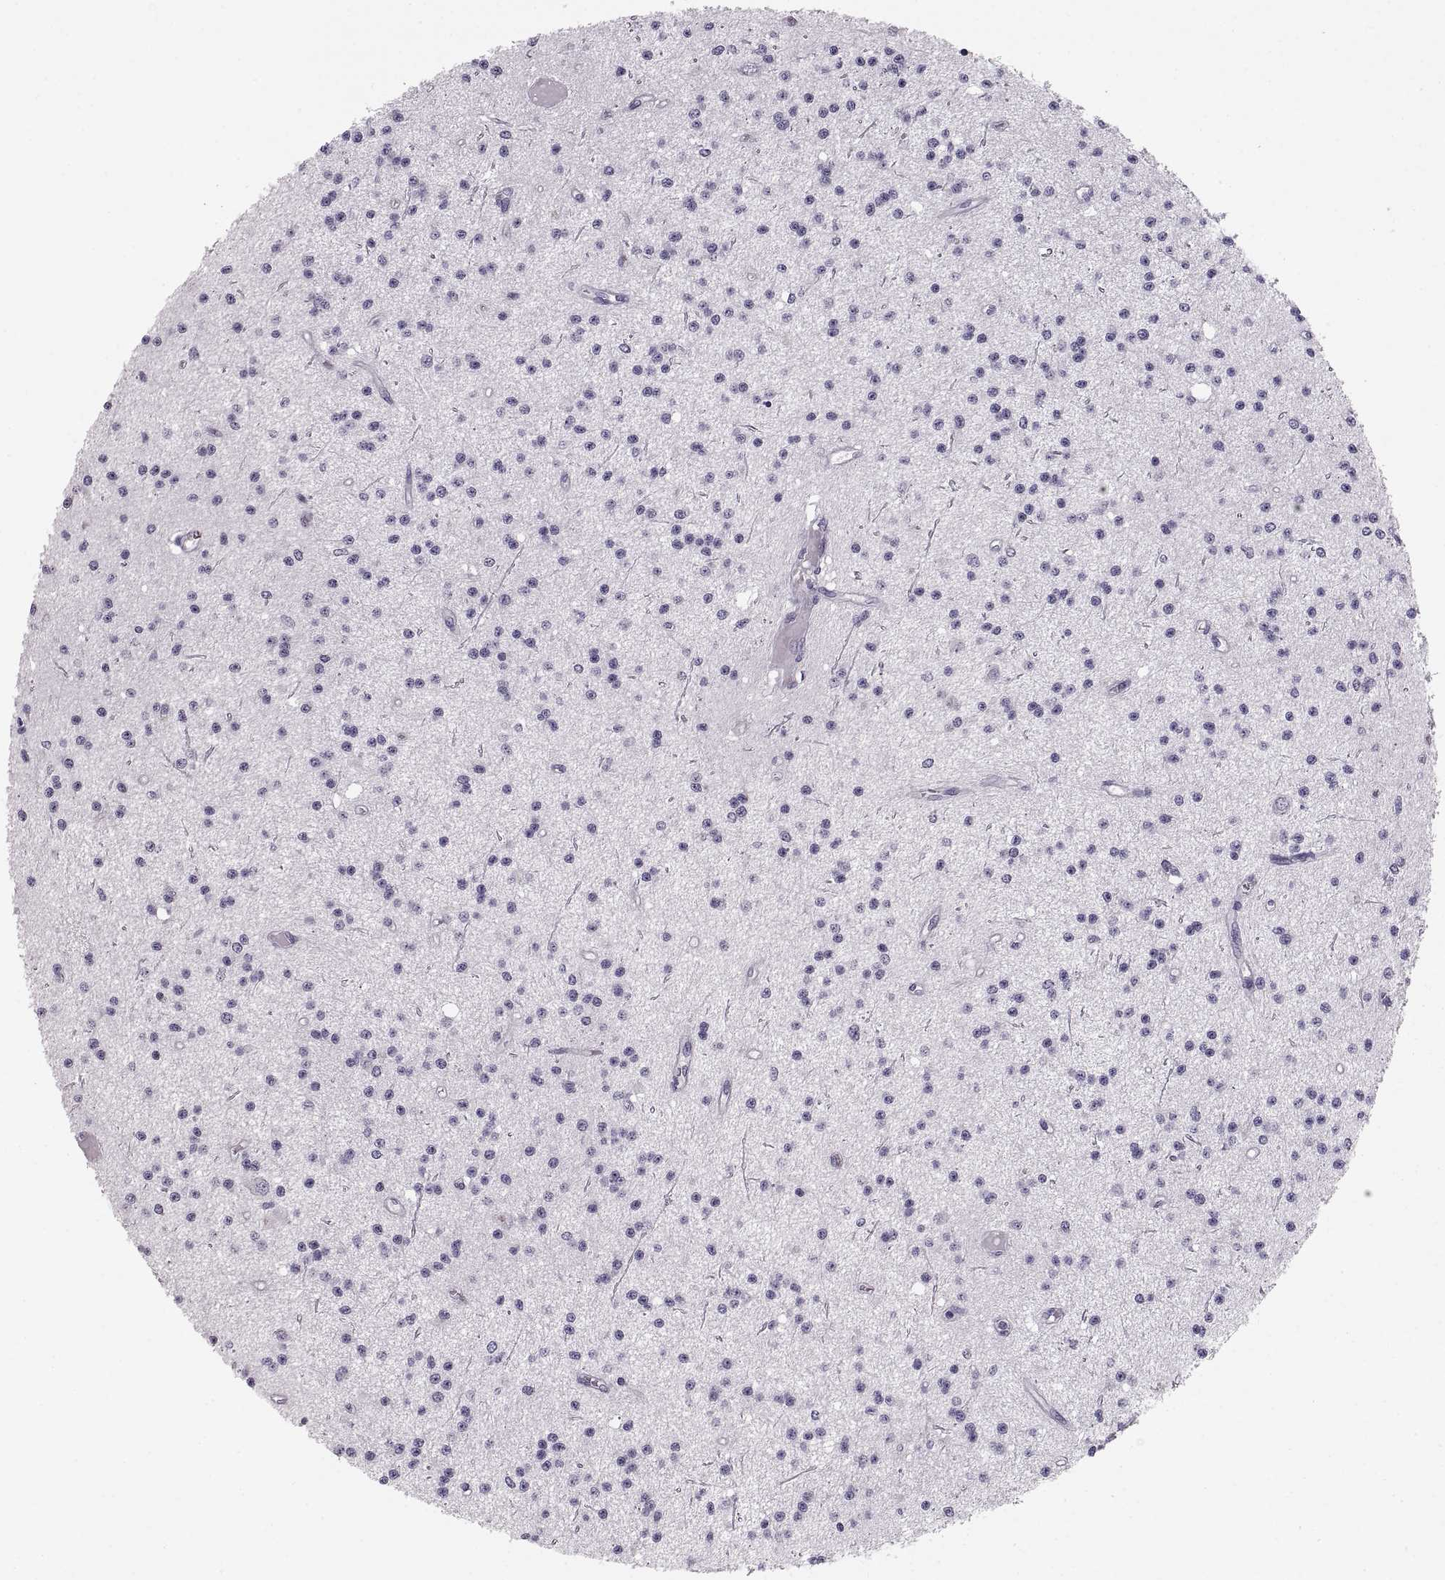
{"staining": {"intensity": "negative", "quantity": "none", "location": "none"}, "tissue": "glioma", "cell_type": "Tumor cells", "image_type": "cancer", "snomed": [{"axis": "morphology", "description": "Glioma, malignant, Low grade"}, {"axis": "topography", "description": "Brain"}], "caption": "This is a micrograph of immunohistochemistry staining of malignant low-grade glioma, which shows no expression in tumor cells.", "gene": "COL9A3", "patient": {"sex": "male", "age": 27}}